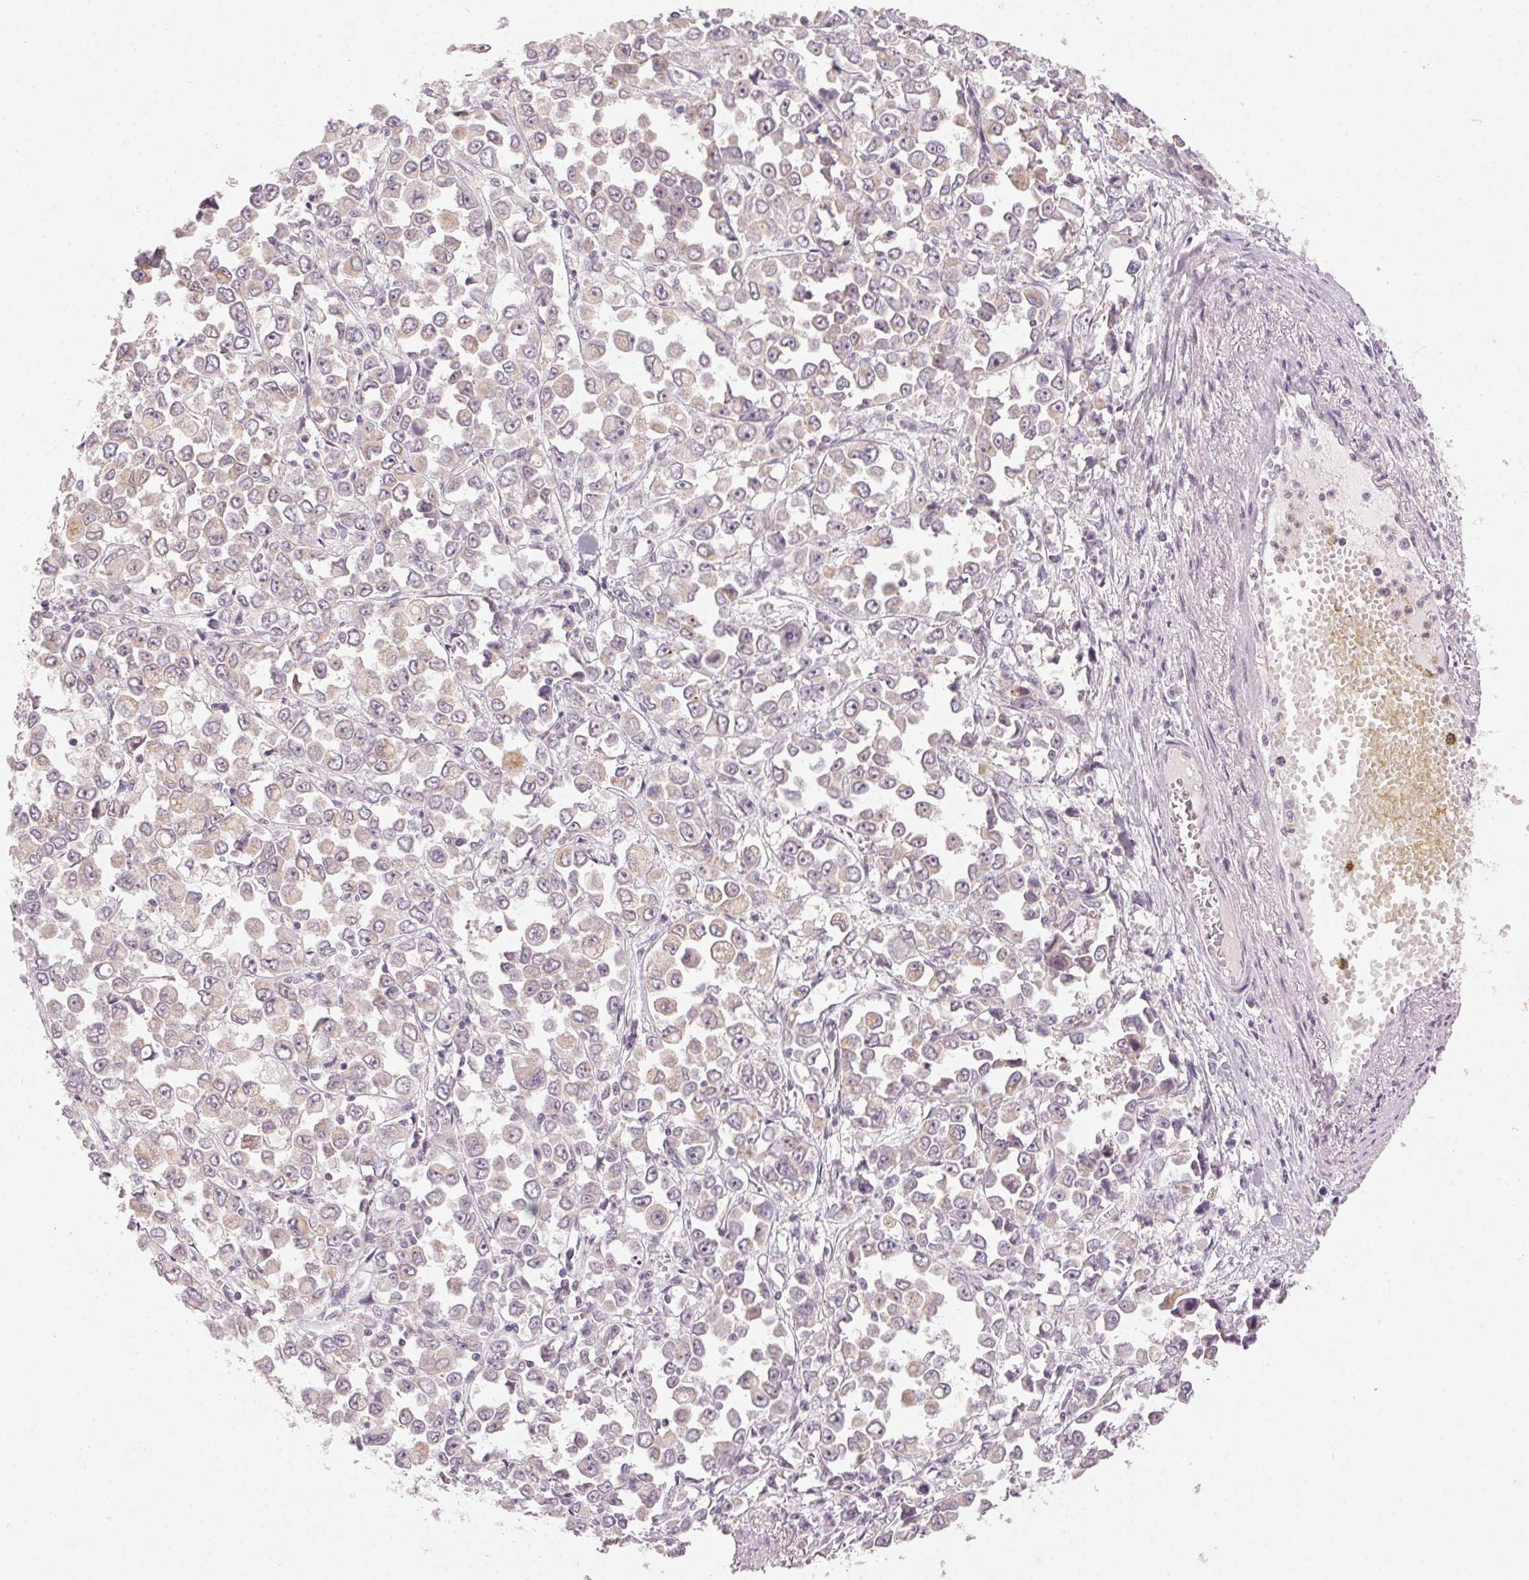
{"staining": {"intensity": "negative", "quantity": "none", "location": "none"}, "tissue": "stomach cancer", "cell_type": "Tumor cells", "image_type": "cancer", "snomed": [{"axis": "morphology", "description": "Adenocarcinoma, NOS"}, {"axis": "topography", "description": "Stomach, upper"}], "caption": "Photomicrograph shows no significant protein expression in tumor cells of stomach cancer (adenocarcinoma).", "gene": "NCOA4", "patient": {"sex": "male", "age": 70}}